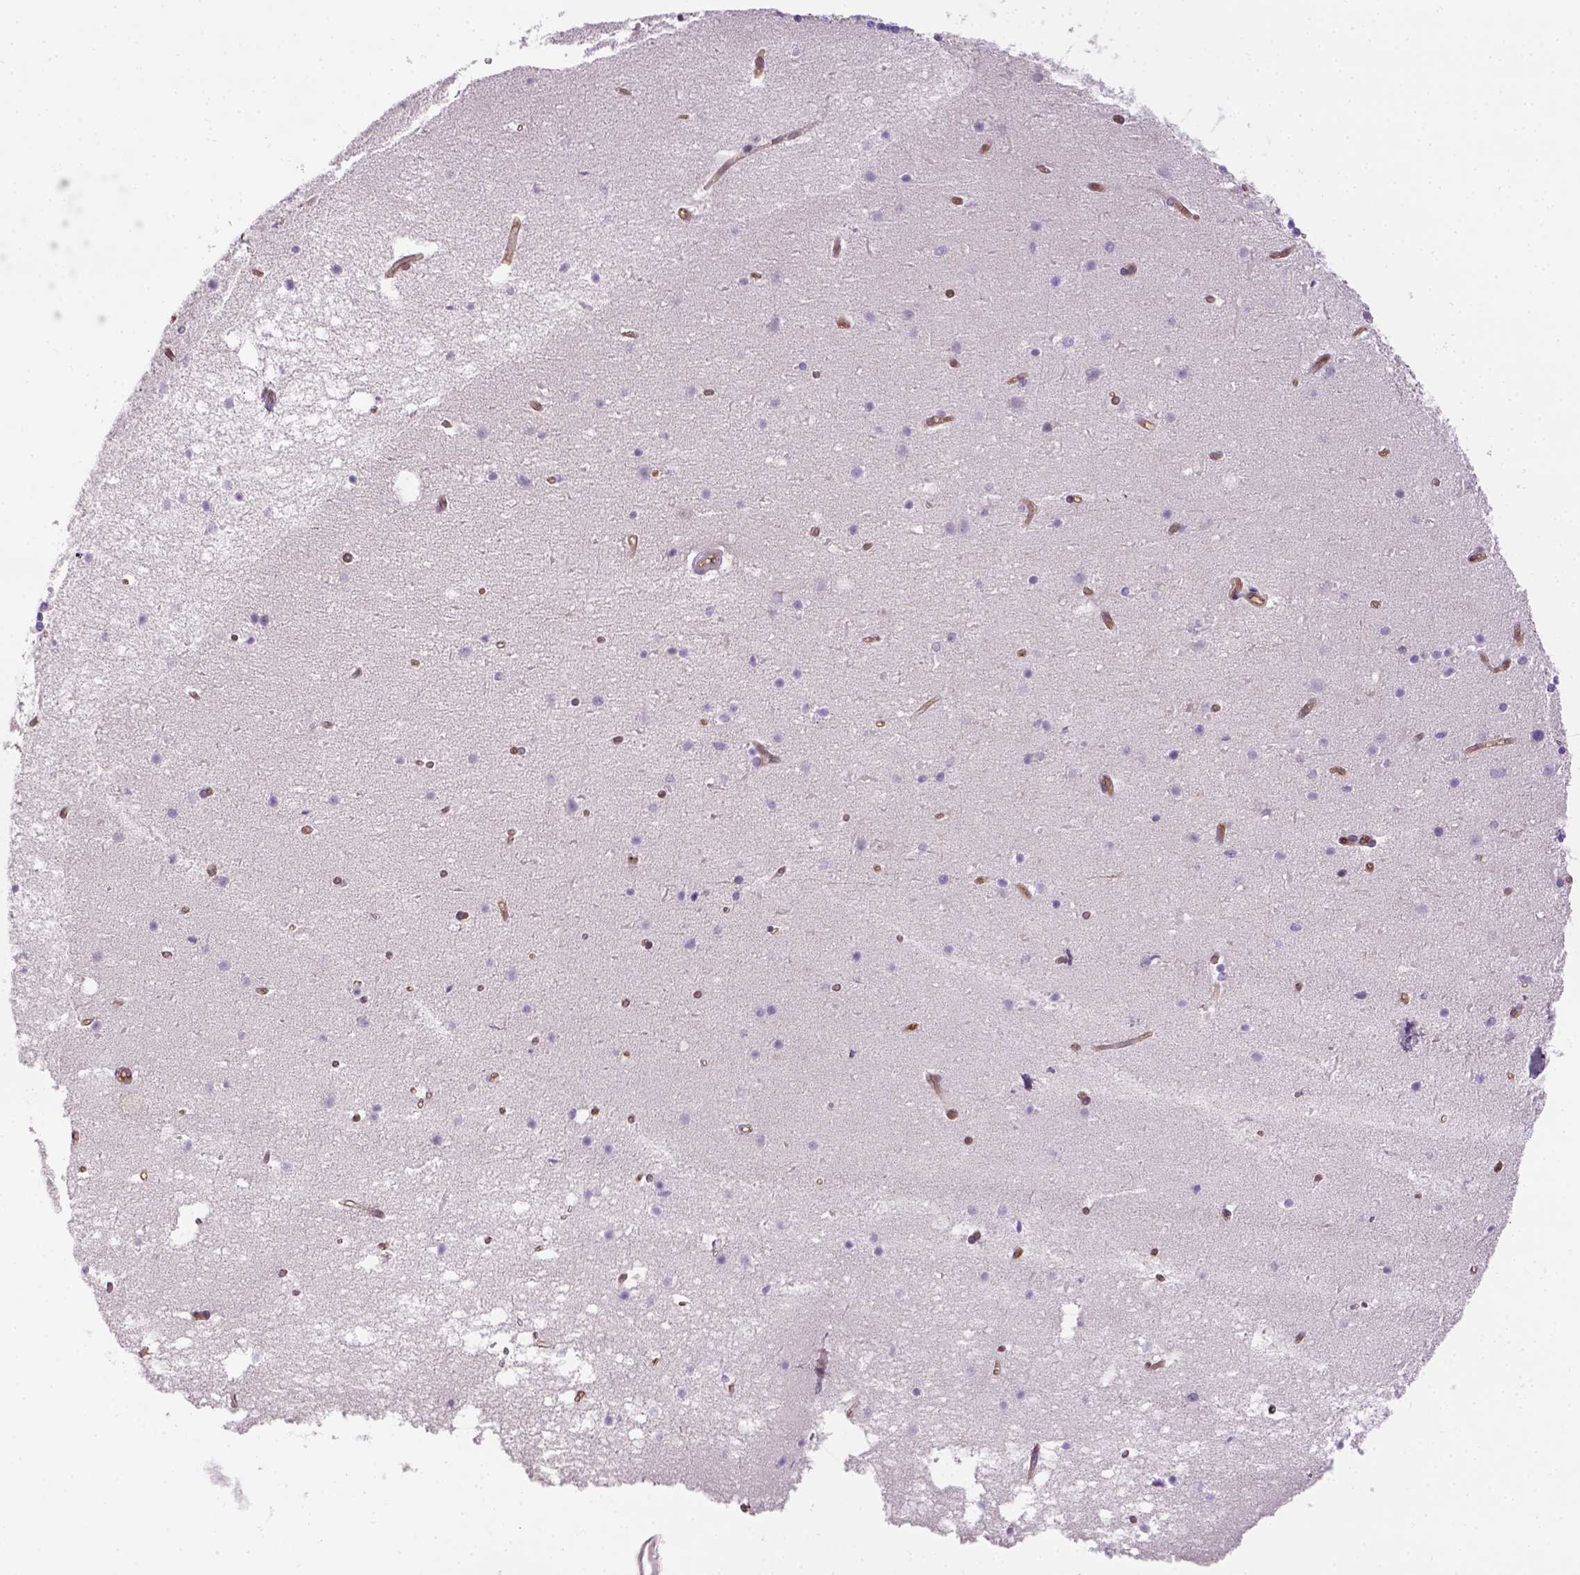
{"staining": {"intensity": "negative", "quantity": "none", "location": "none"}, "tissue": "cerebellum", "cell_type": "Cells in granular layer", "image_type": "normal", "snomed": [{"axis": "morphology", "description": "Normal tissue, NOS"}, {"axis": "topography", "description": "Cerebellum"}], "caption": "The micrograph demonstrates no significant staining in cells in granular layer of cerebellum.", "gene": "CLIC4", "patient": {"sex": "male", "age": 70}}